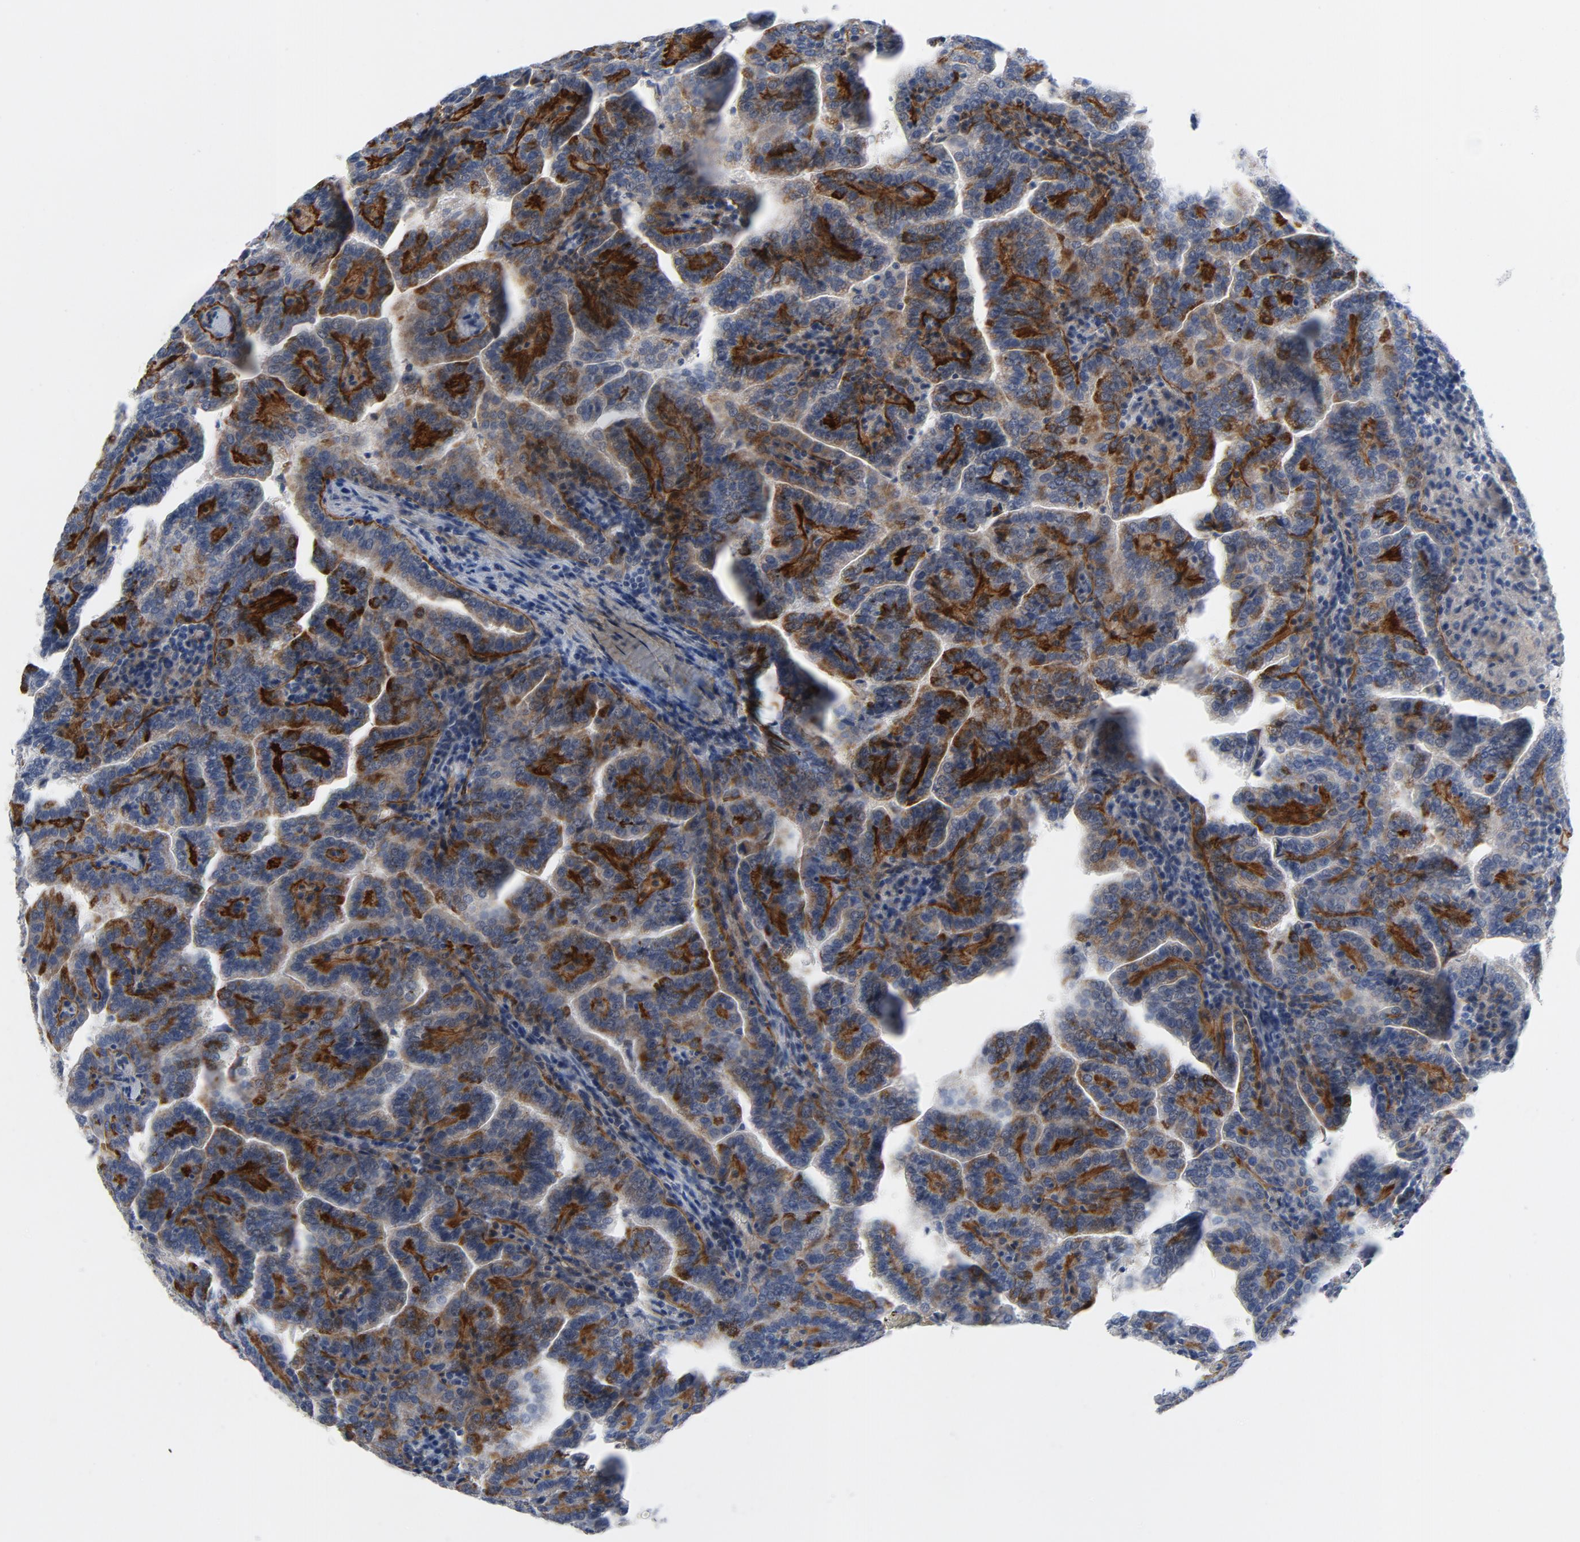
{"staining": {"intensity": "weak", "quantity": ">75%", "location": "cytoplasmic/membranous"}, "tissue": "renal cancer", "cell_type": "Tumor cells", "image_type": "cancer", "snomed": [{"axis": "morphology", "description": "Adenocarcinoma, NOS"}, {"axis": "topography", "description": "Kidney"}], "caption": "Immunohistochemical staining of human renal cancer (adenocarcinoma) exhibits low levels of weak cytoplasmic/membranous protein positivity in about >75% of tumor cells.", "gene": "LAMC1", "patient": {"sex": "male", "age": 61}}